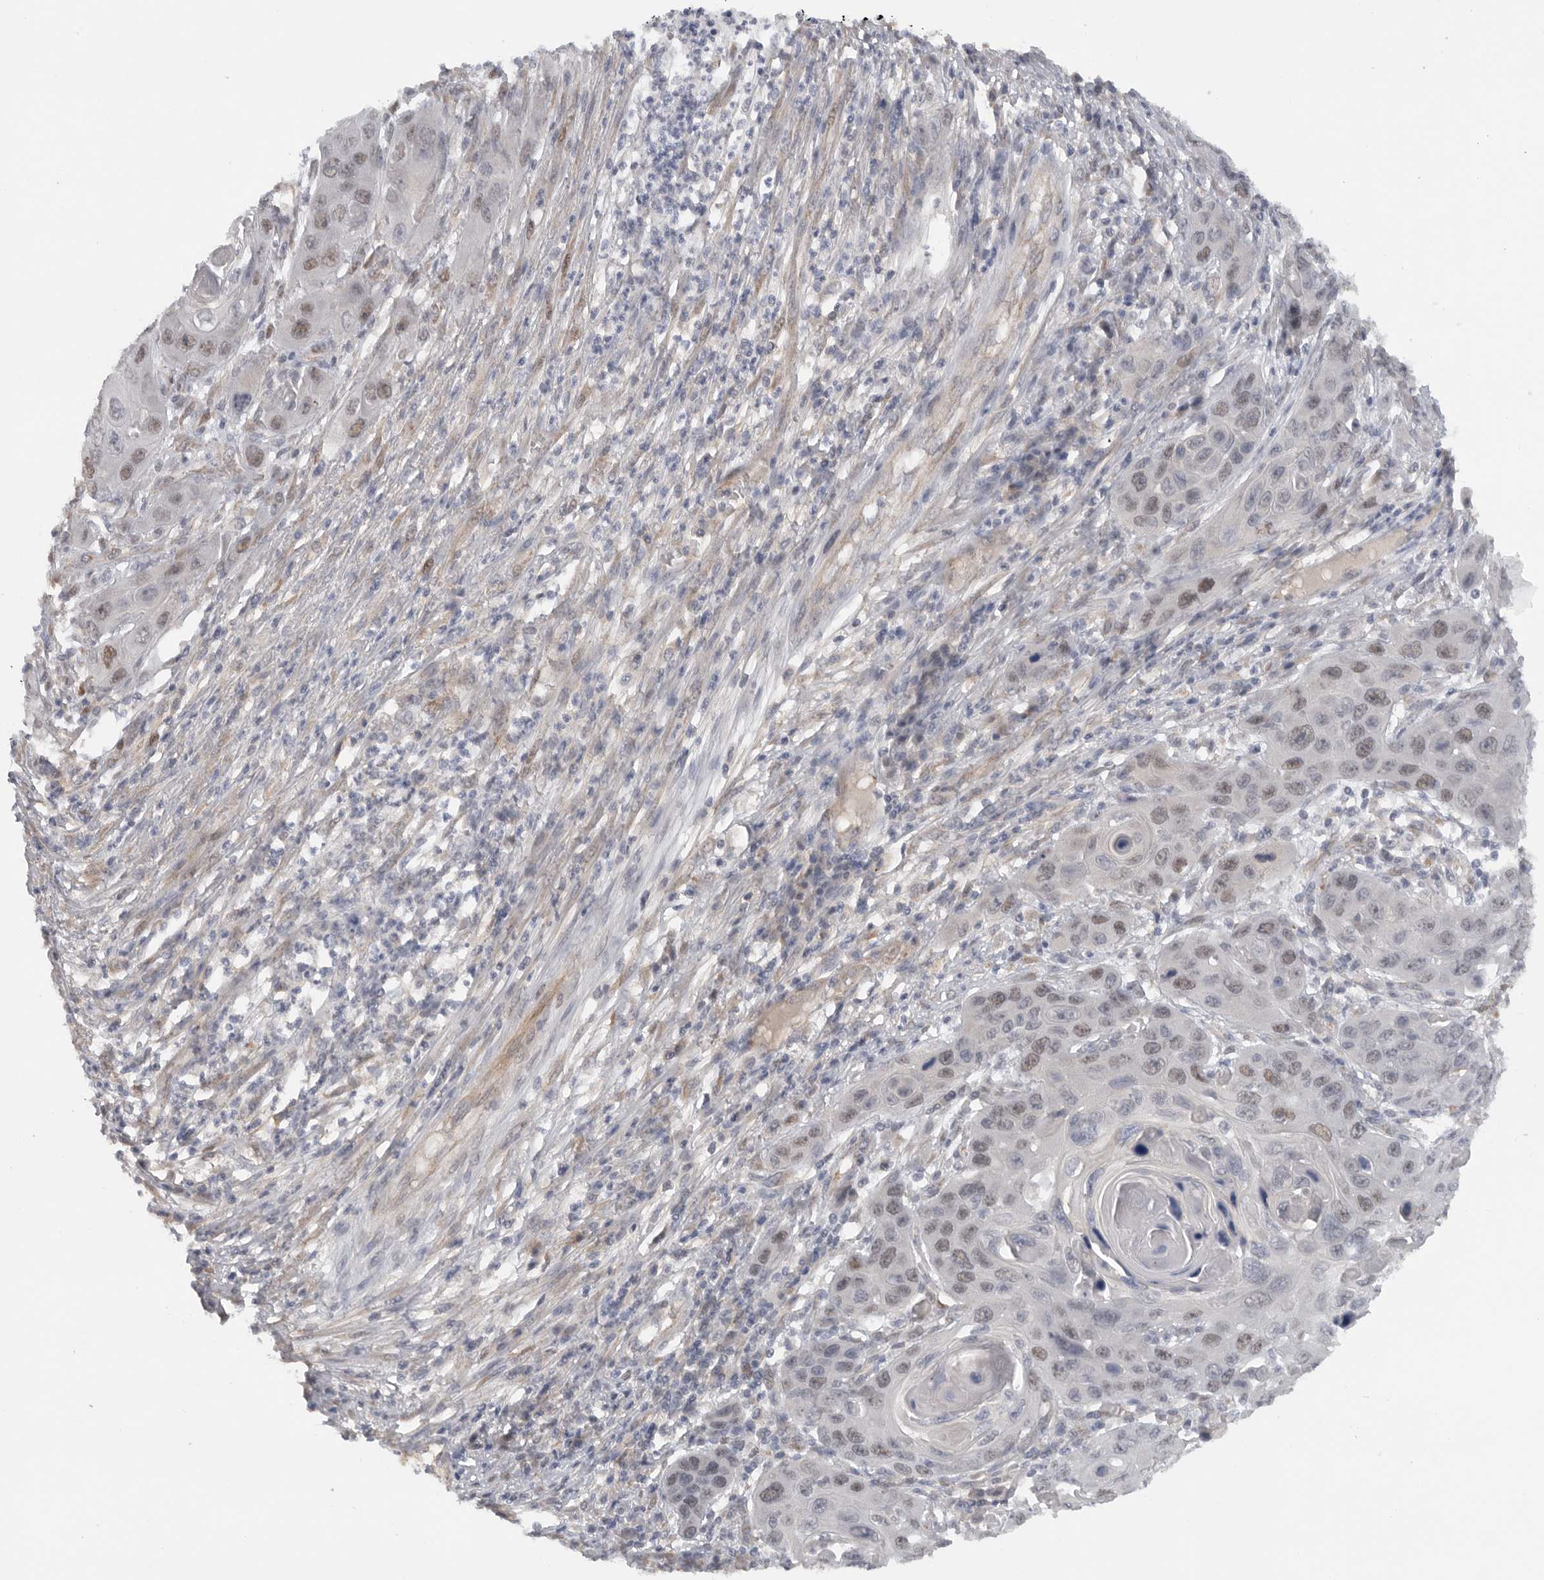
{"staining": {"intensity": "weak", "quantity": ">75%", "location": "nuclear"}, "tissue": "skin cancer", "cell_type": "Tumor cells", "image_type": "cancer", "snomed": [{"axis": "morphology", "description": "Squamous cell carcinoma, NOS"}, {"axis": "topography", "description": "Skin"}], "caption": "Immunohistochemical staining of human skin cancer displays low levels of weak nuclear staining in about >75% of tumor cells.", "gene": "DYRK2", "patient": {"sex": "male", "age": 55}}